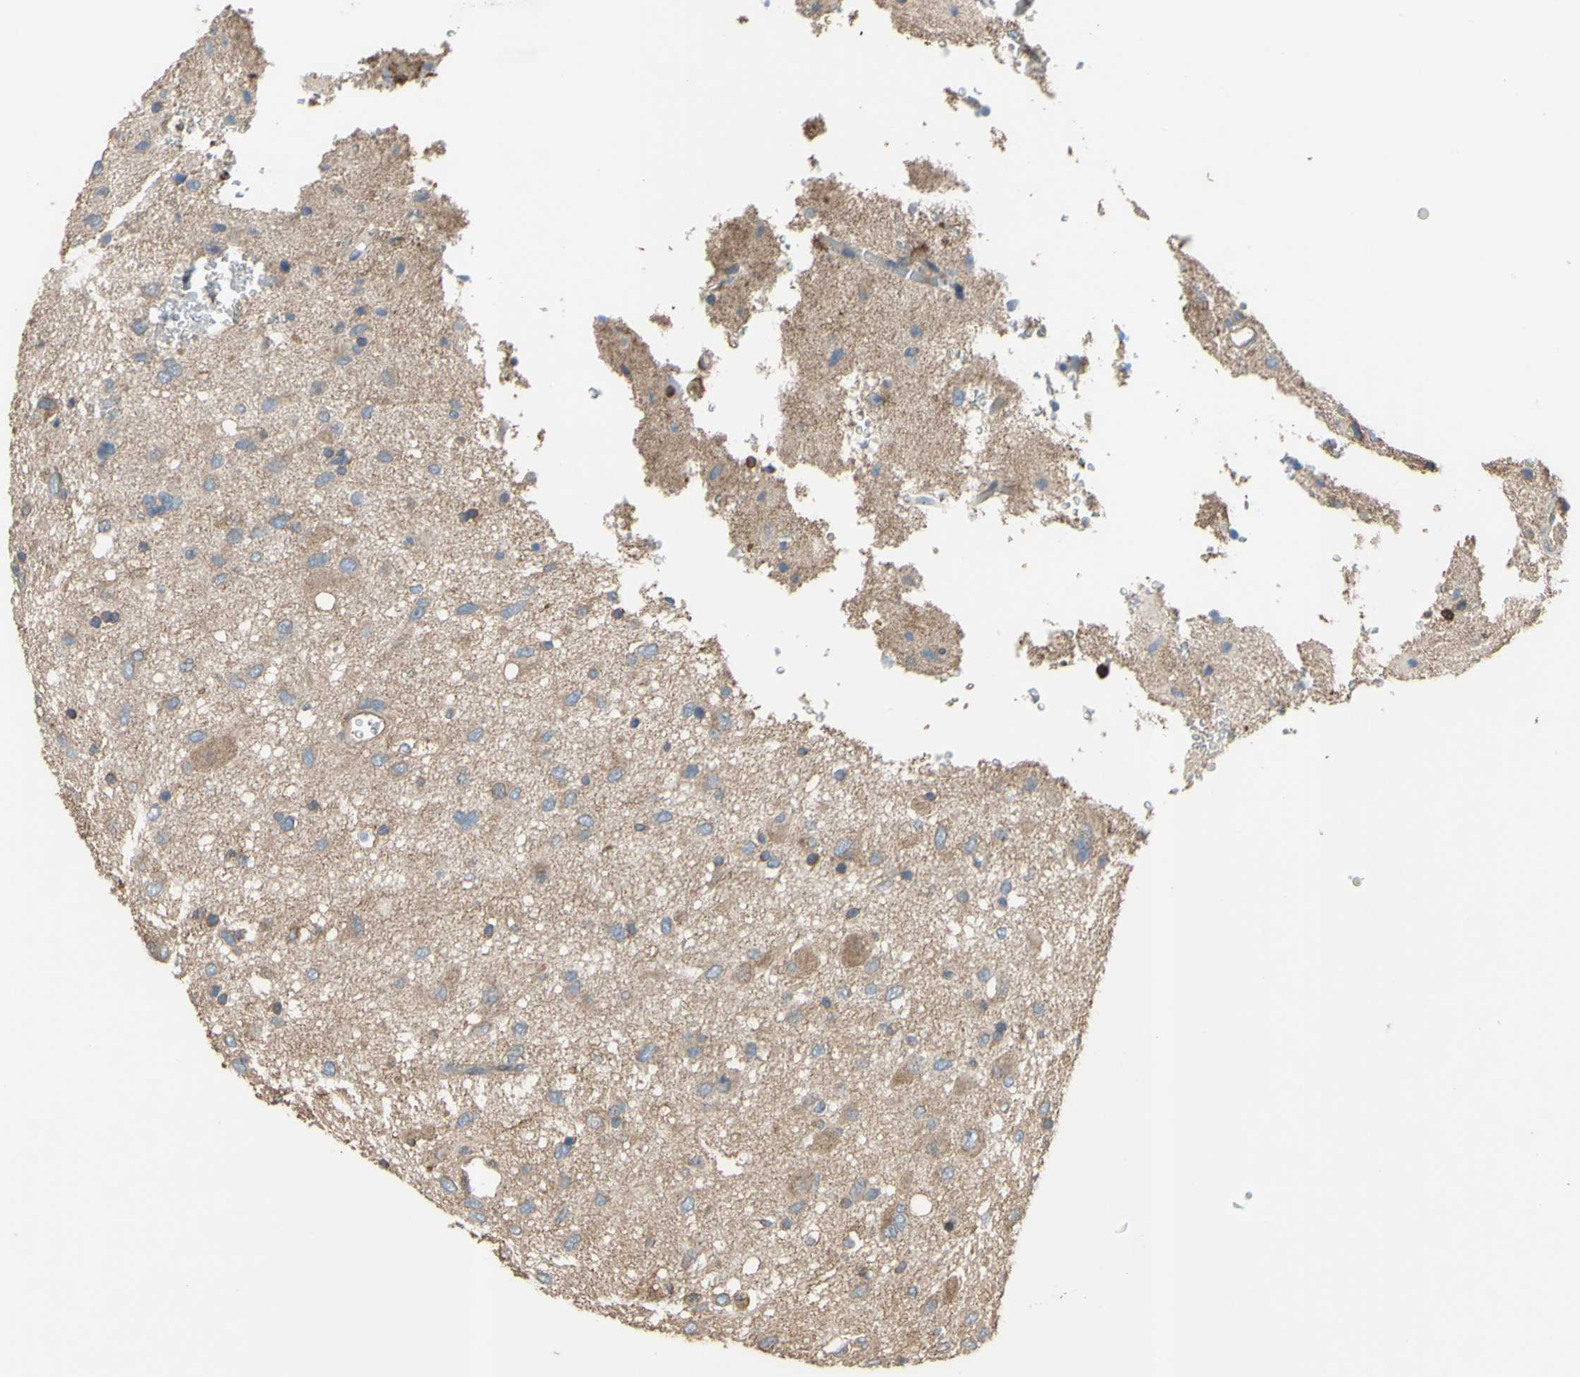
{"staining": {"intensity": "weak", "quantity": "25%-75%", "location": "cytoplasmic/membranous"}, "tissue": "glioma", "cell_type": "Tumor cells", "image_type": "cancer", "snomed": [{"axis": "morphology", "description": "Glioma, malignant, Low grade"}, {"axis": "topography", "description": "Brain"}], "caption": "Human glioma stained with a protein marker displays weak staining in tumor cells.", "gene": "CTTN", "patient": {"sex": "male", "age": 77}}